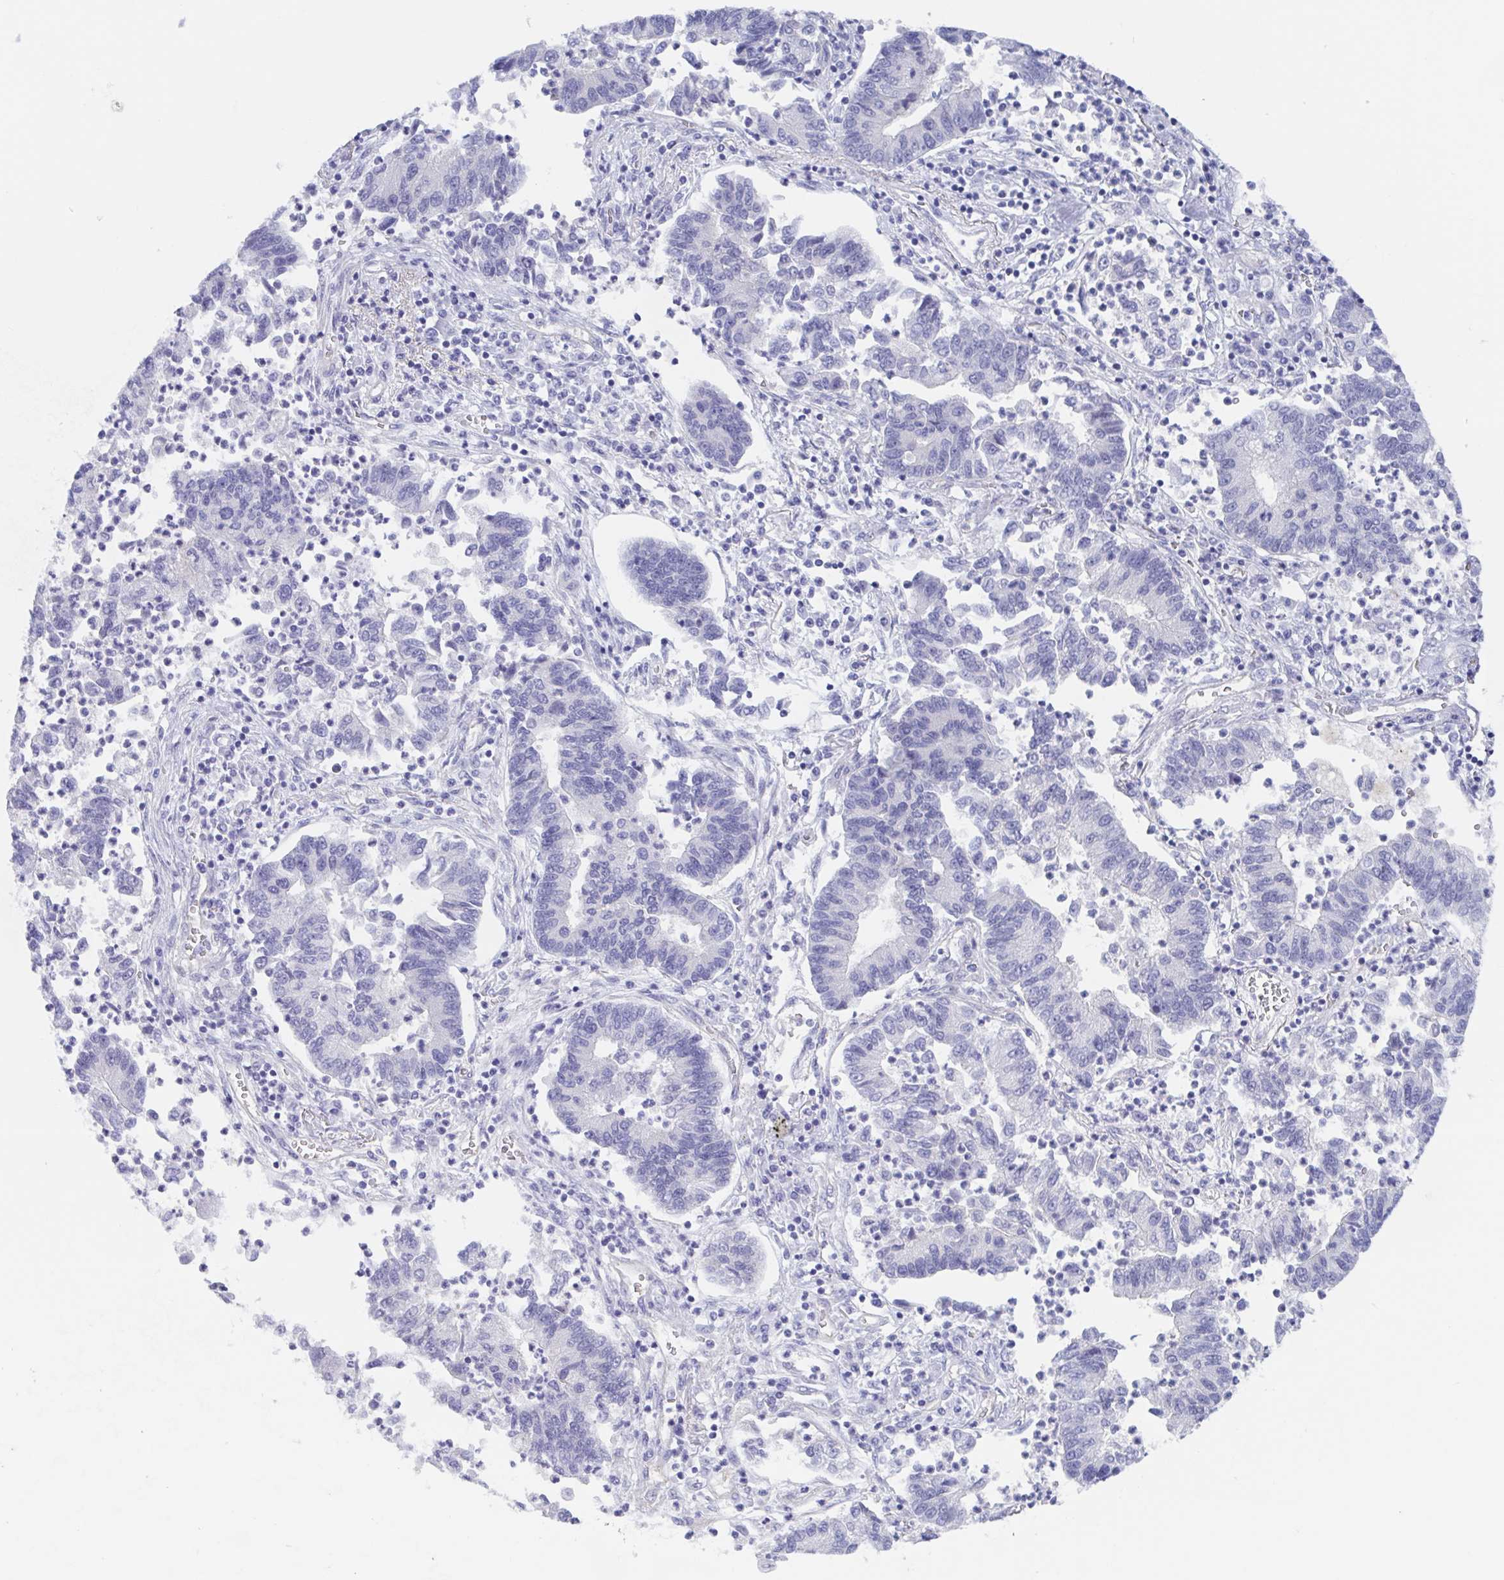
{"staining": {"intensity": "negative", "quantity": "none", "location": "none"}, "tissue": "lung cancer", "cell_type": "Tumor cells", "image_type": "cancer", "snomed": [{"axis": "morphology", "description": "Adenocarcinoma, NOS"}, {"axis": "topography", "description": "Lung"}], "caption": "There is no significant staining in tumor cells of lung cancer (adenocarcinoma). (Stains: DAB IHC with hematoxylin counter stain, Microscopy: brightfield microscopy at high magnification).", "gene": "TEX12", "patient": {"sex": "female", "age": 57}}